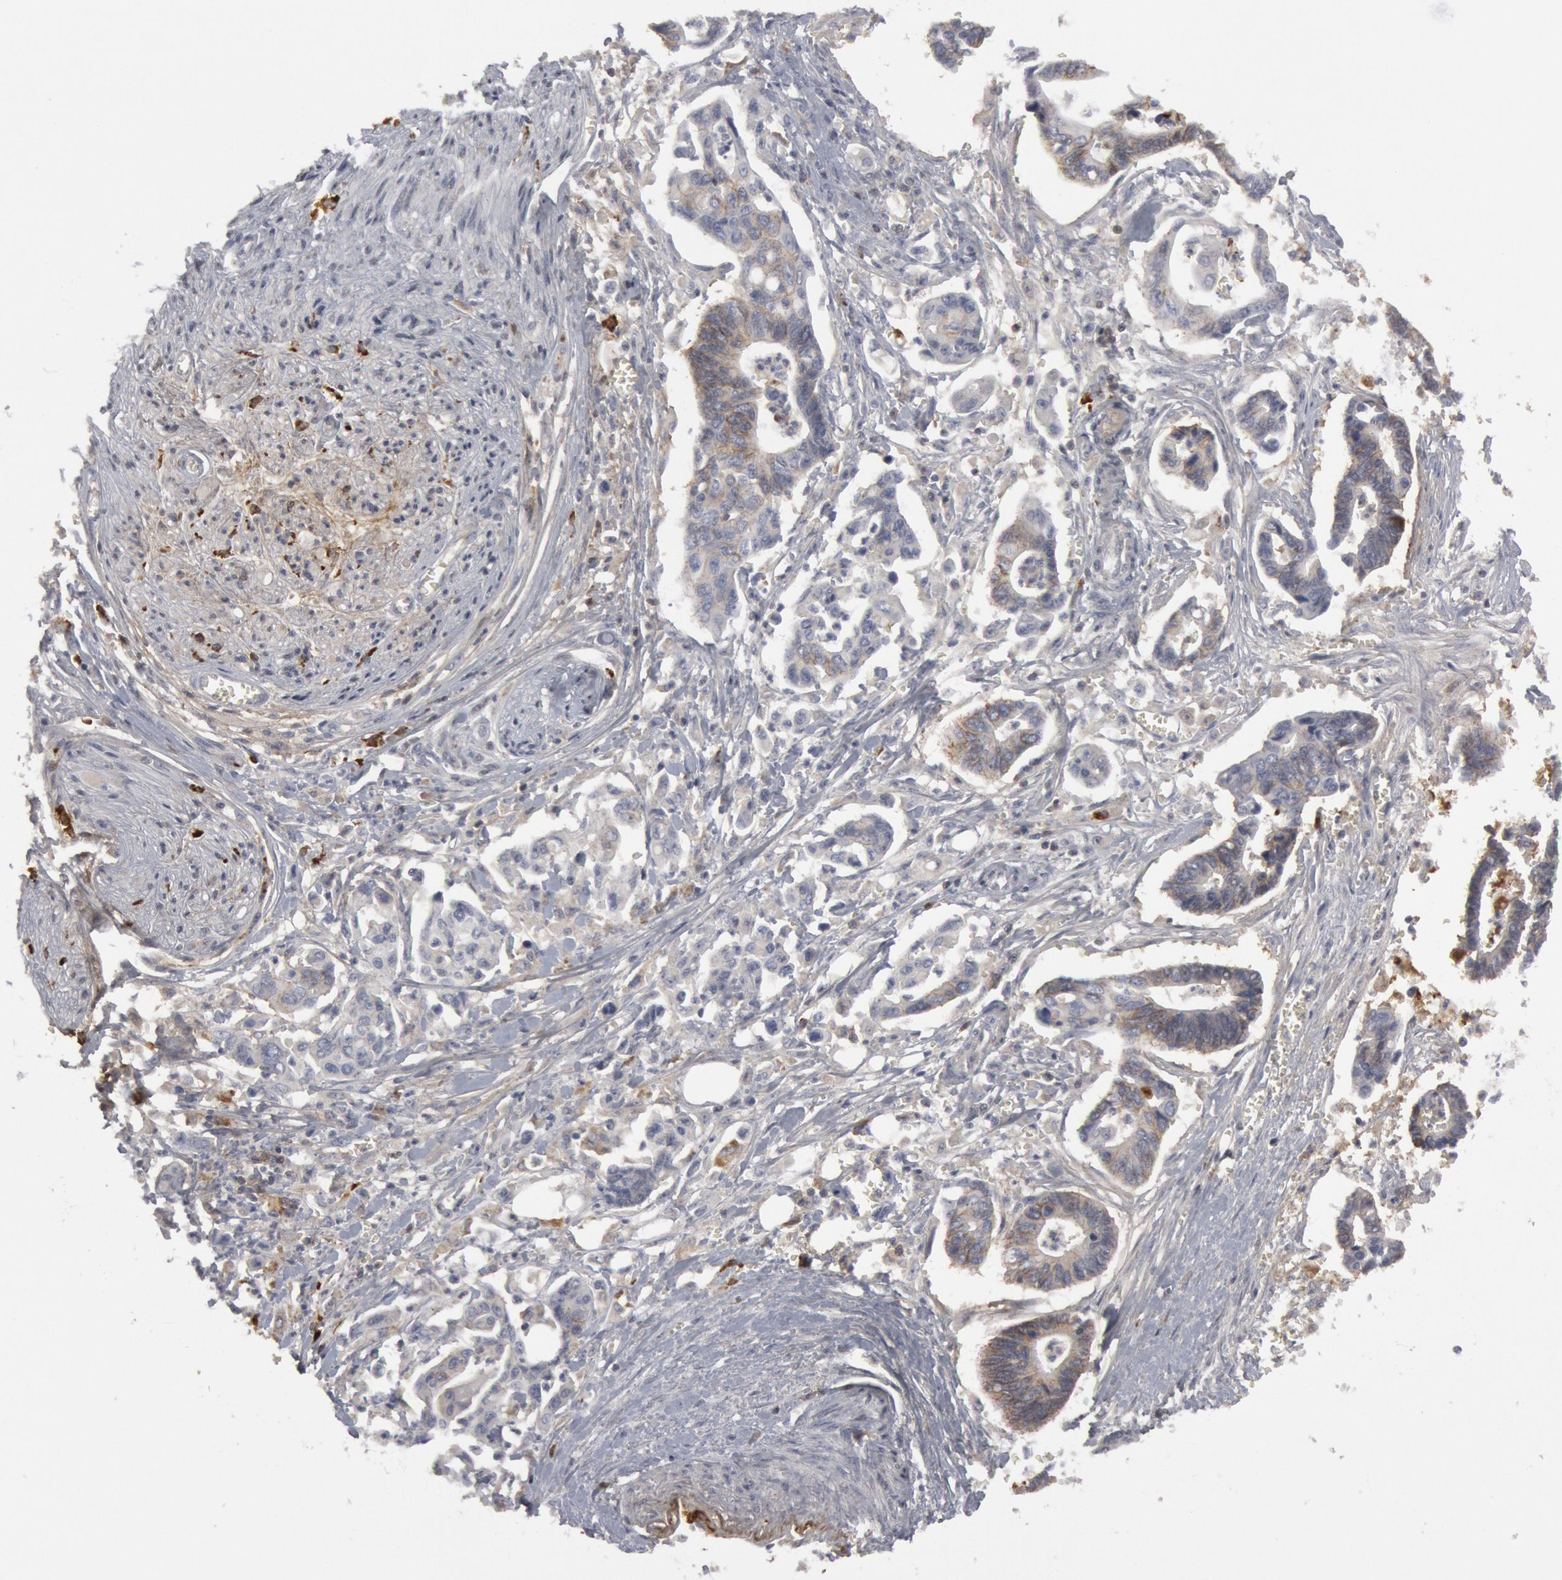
{"staining": {"intensity": "weak", "quantity": "<25%", "location": "cytoplasmic/membranous"}, "tissue": "pancreatic cancer", "cell_type": "Tumor cells", "image_type": "cancer", "snomed": [{"axis": "morphology", "description": "Adenocarcinoma, NOS"}, {"axis": "topography", "description": "Pancreas"}], "caption": "A photomicrograph of pancreatic cancer (adenocarcinoma) stained for a protein shows no brown staining in tumor cells. (DAB IHC with hematoxylin counter stain).", "gene": "C1QC", "patient": {"sex": "female", "age": 70}}